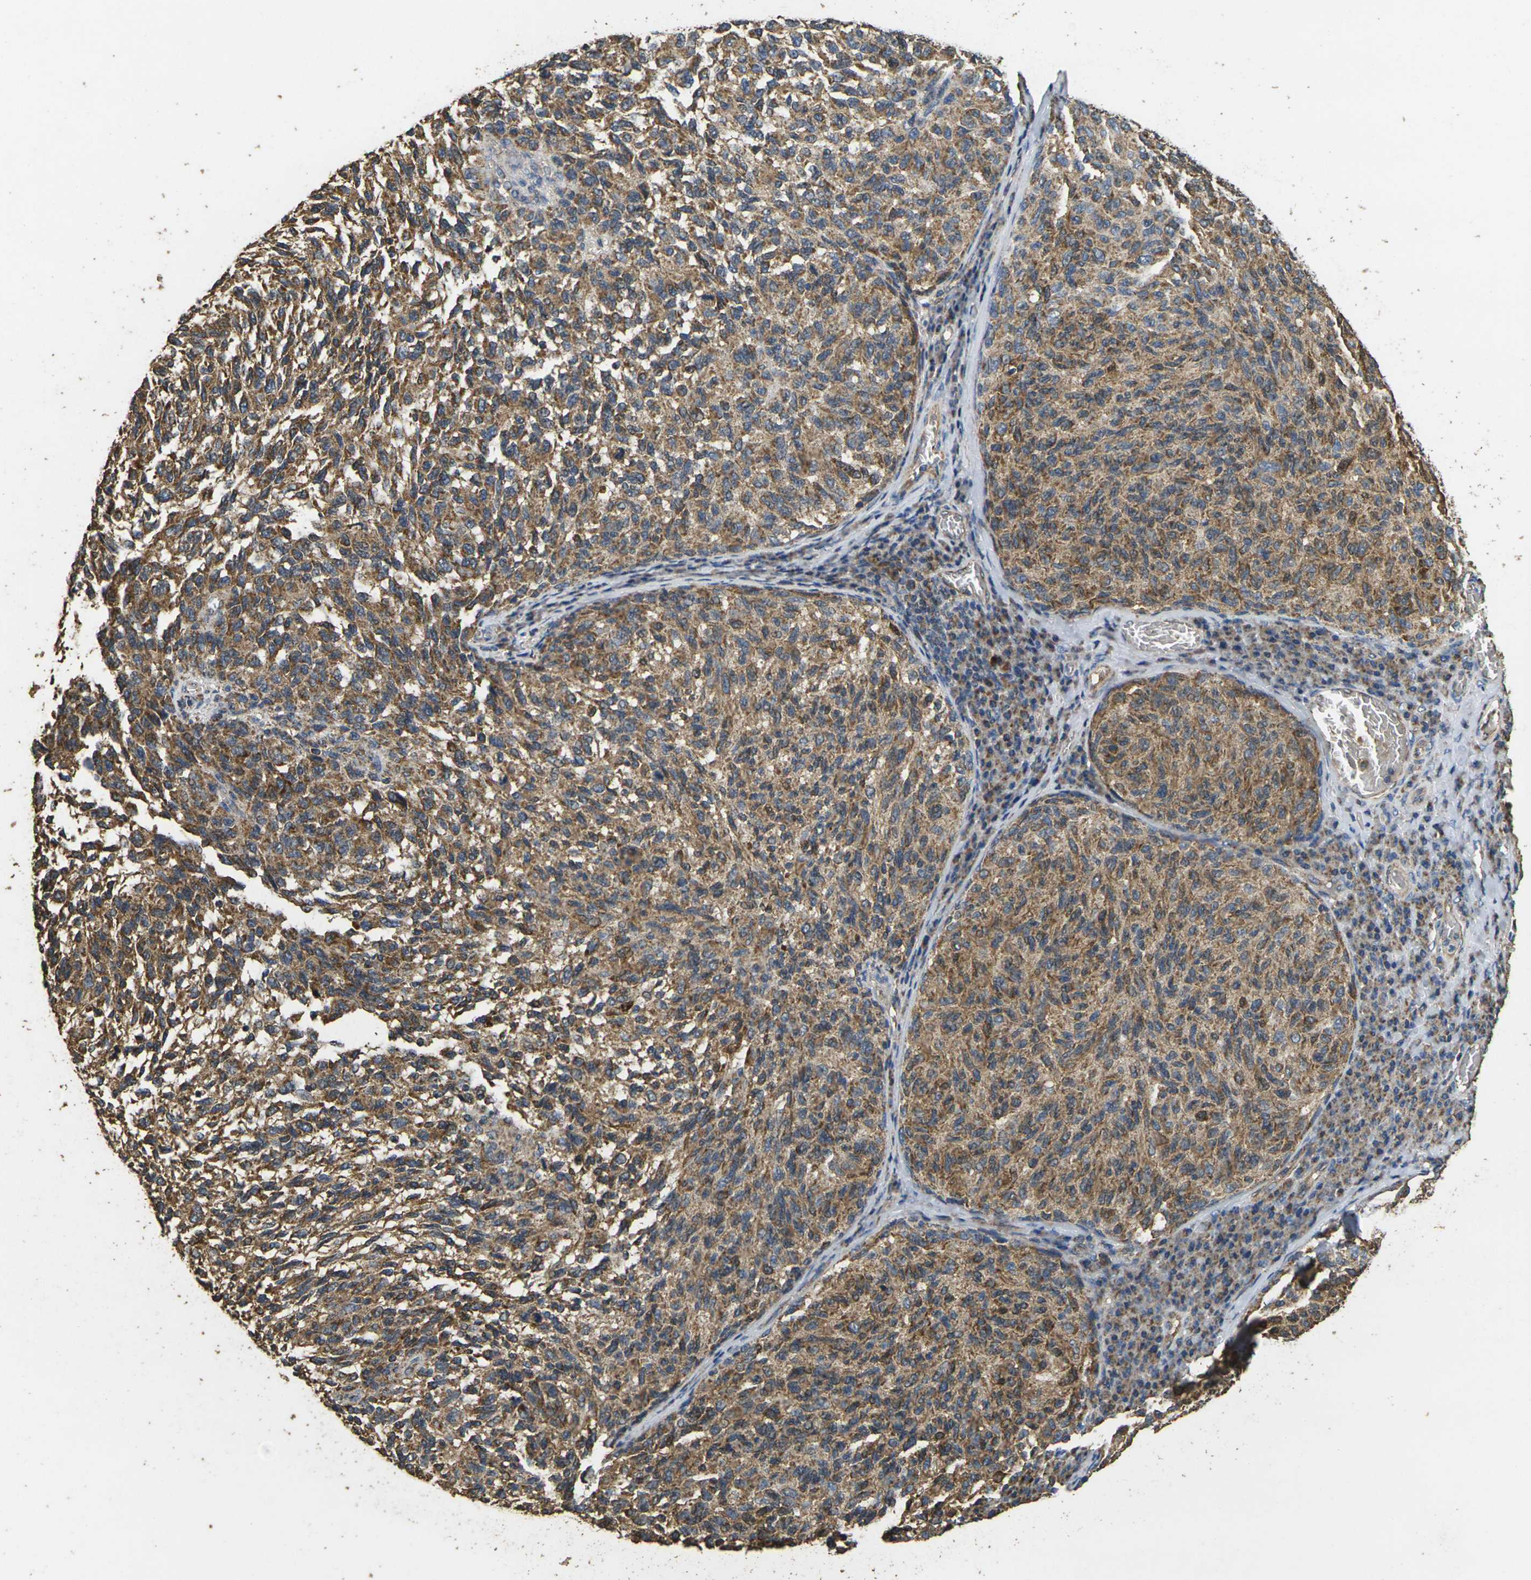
{"staining": {"intensity": "moderate", "quantity": ">75%", "location": "cytoplasmic/membranous"}, "tissue": "melanoma", "cell_type": "Tumor cells", "image_type": "cancer", "snomed": [{"axis": "morphology", "description": "Malignant melanoma, NOS"}, {"axis": "topography", "description": "Skin"}], "caption": "Melanoma stained with a protein marker reveals moderate staining in tumor cells.", "gene": "MAPK11", "patient": {"sex": "female", "age": 73}}